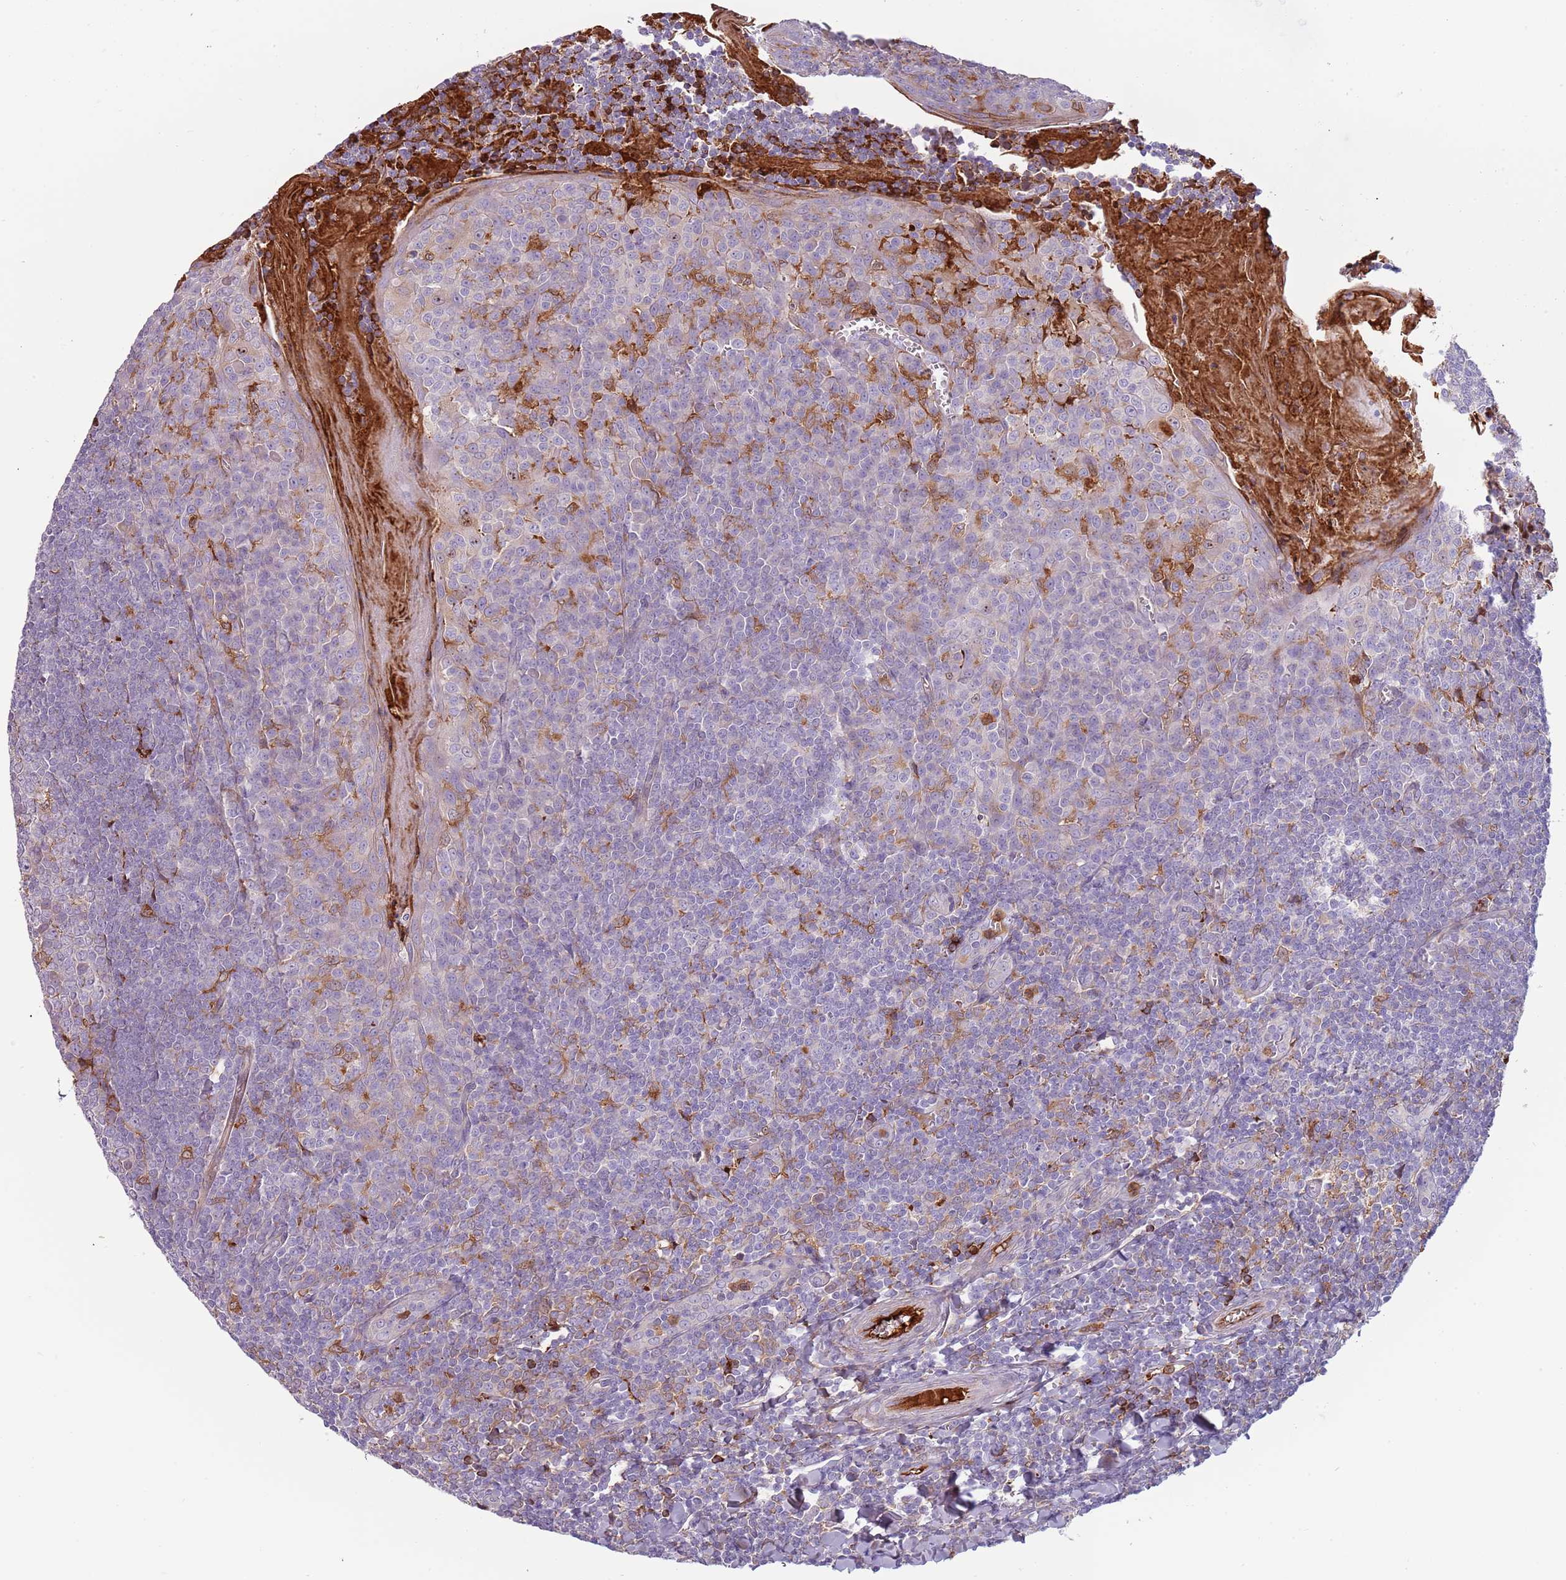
{"staining": {"intensity": "negative", "quantity": "none", "location": "none"}, "tissue": "tonsil", "cell_type": "Germinal center cells", "image_type": "normal", "snomed": [{"axis": "morphology", "description": "Normal tissue, NOS"}, {"axis": "topography", "description": "Tonsil"}], "caption": "The immunohistochemistry (IHC) image has no significant positivity in germinal center cells of tonsil. (DAB immunohistochemistry with hematoxylin counter stain).", "gene": "NADK", "patient": {"sex": "male", "age": 27}}